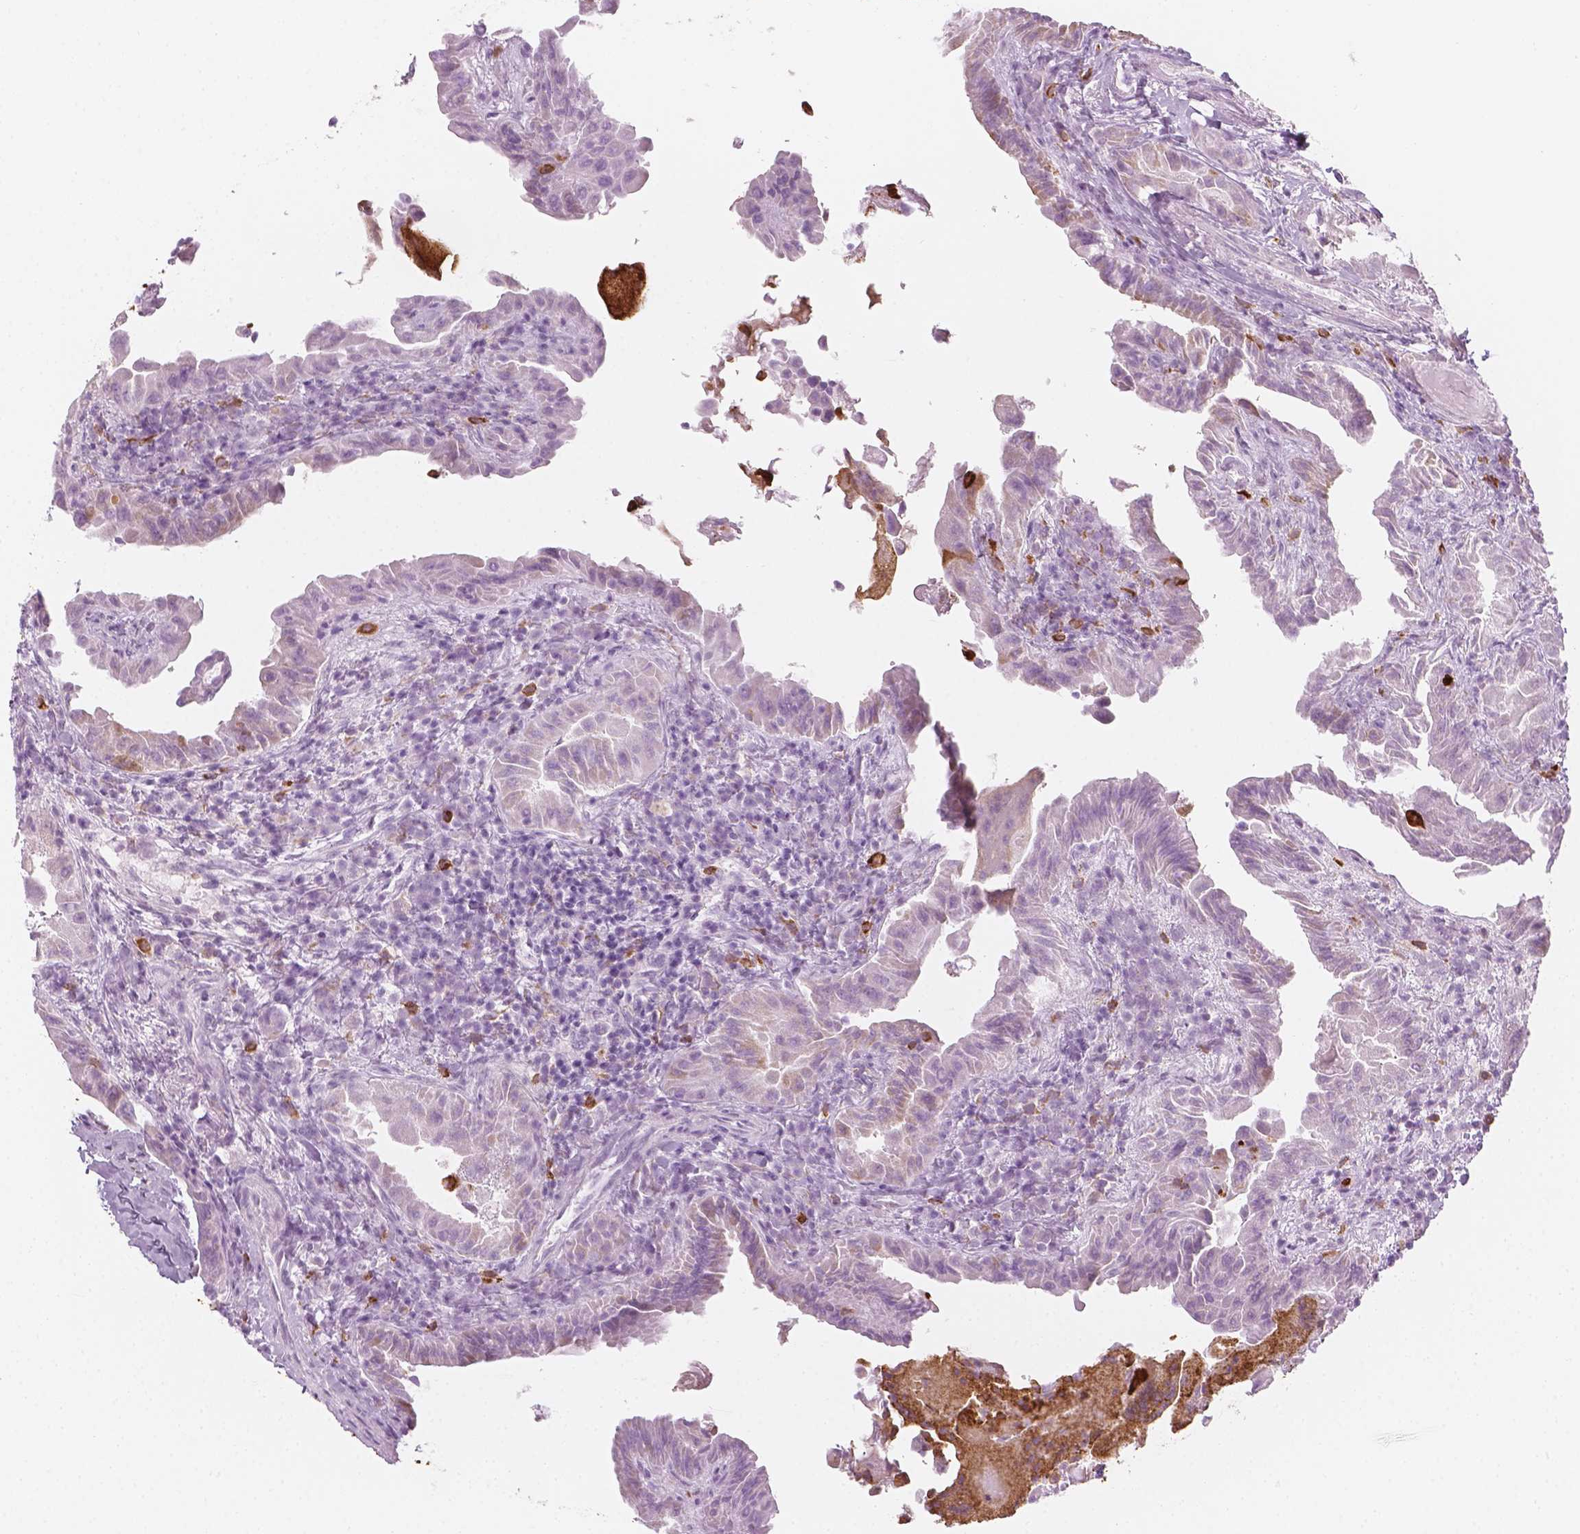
{"staining": {"intensity": "moderate", "quantity": "25%-75%", "location": "cytoplasmic/membranous"}, "tissue": "thyroid cancer", "cell_type": "Tumor cells", "image_type": "cancer", "snomed": [{"axis": "morphology", "description": "Papillary adenocarcinoma, NOS"}, {"axis": "topography", "description": "Thyroid gland"}], "caption": "A brown stain shows moderate cytoplasmic/membranous expression of a protein in thyroid cancer tumor cells.", "gene": "CES1", "patient": {"sex": "female", "age": 37}}